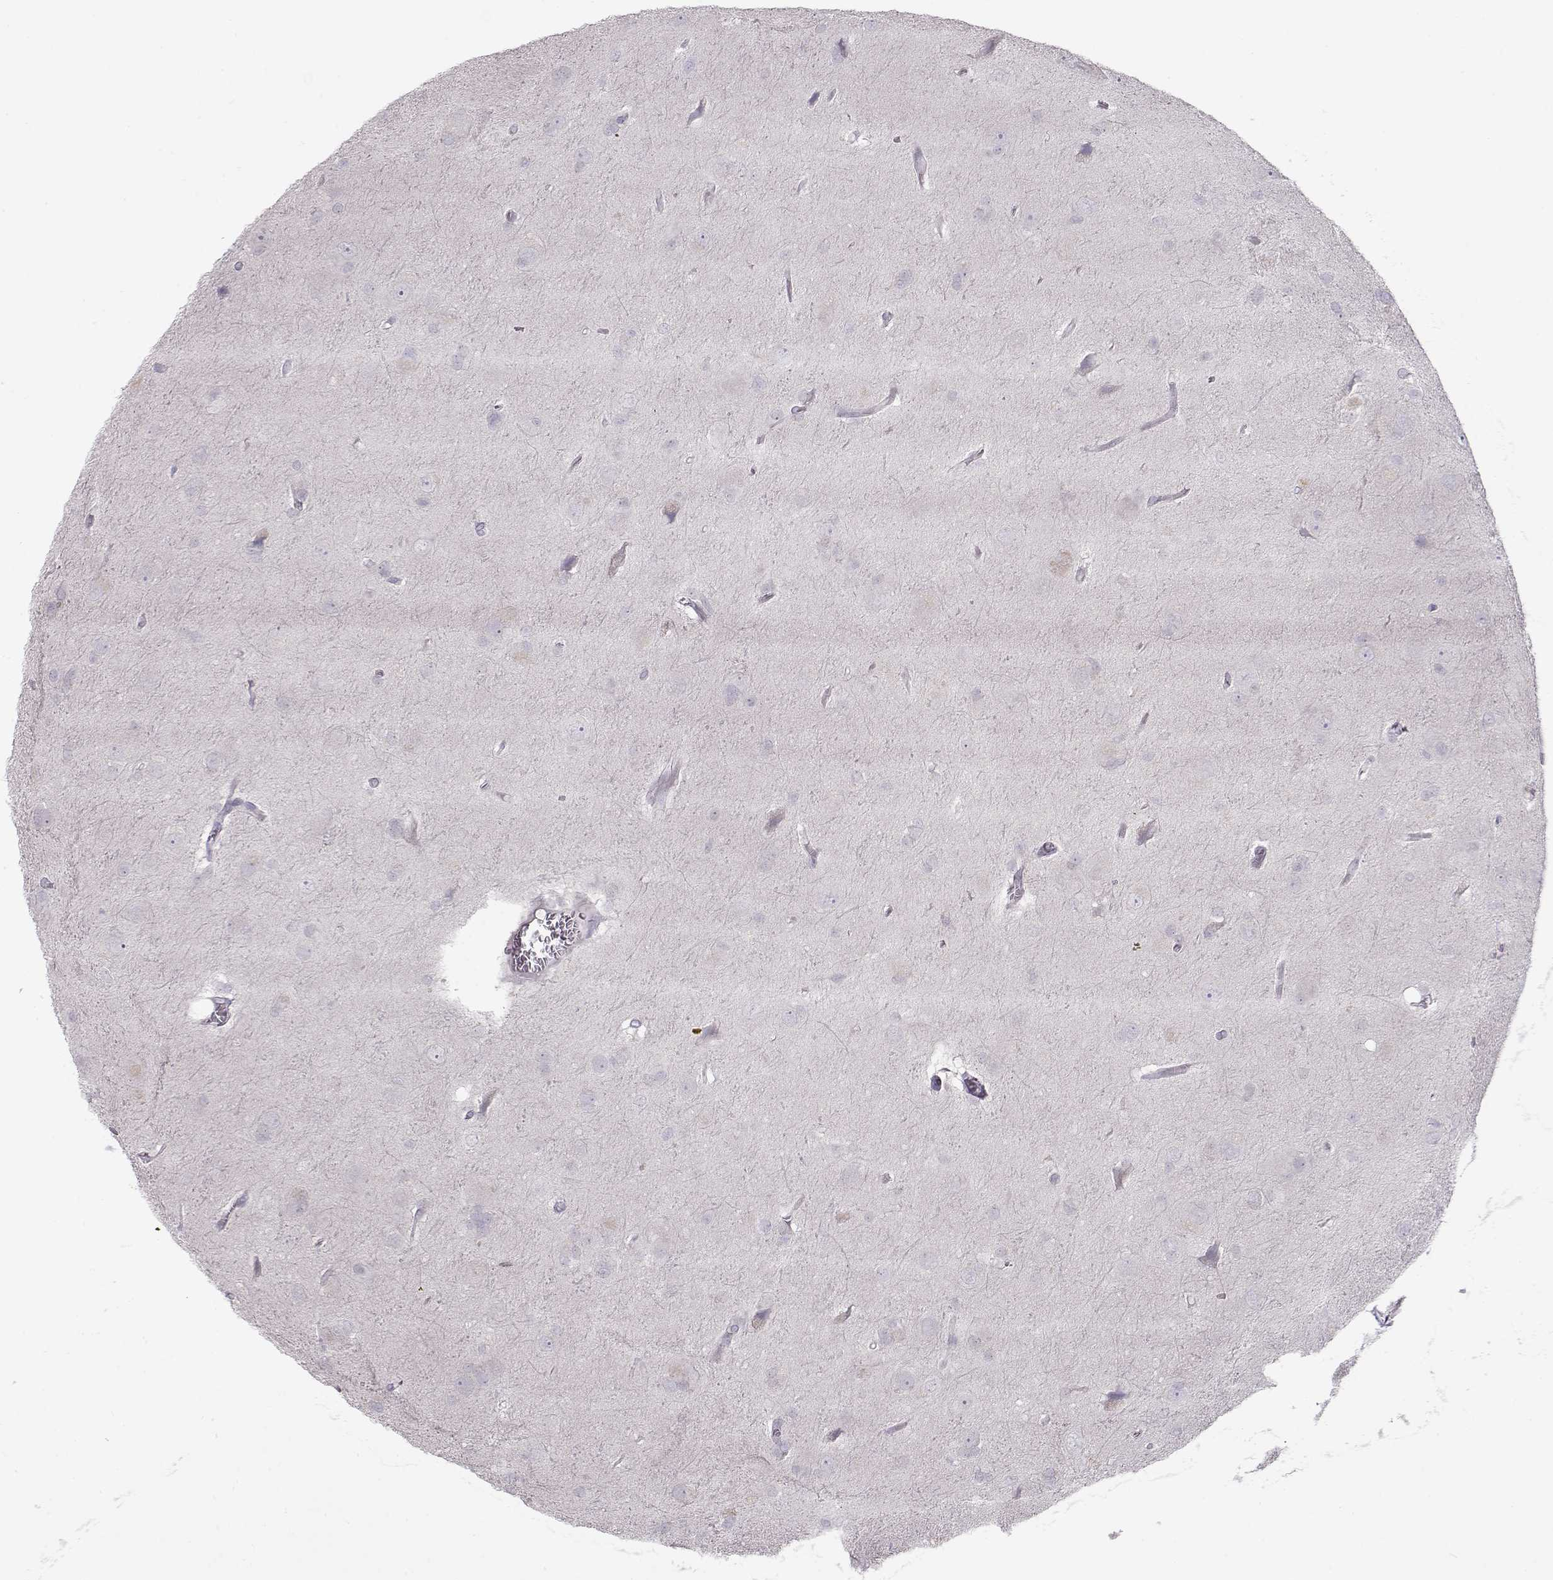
{"staining": {"intensity": "negative", "quantity": "none", "location": "none"}, "tissue": "glioma", "cell_type": "Tumor cells", "image_type": "cancer", "snomed": [{"axis": "morphology", "description": "Glioma, malignant, Low grade"}, {"axis": "topography", "description": "Brain"}], "caption": "Tumor cells are negative for protein expression in human malignant low-grade glioma.", "gene": "GRK1", "patient": {"sex": "male", "age": 58}}